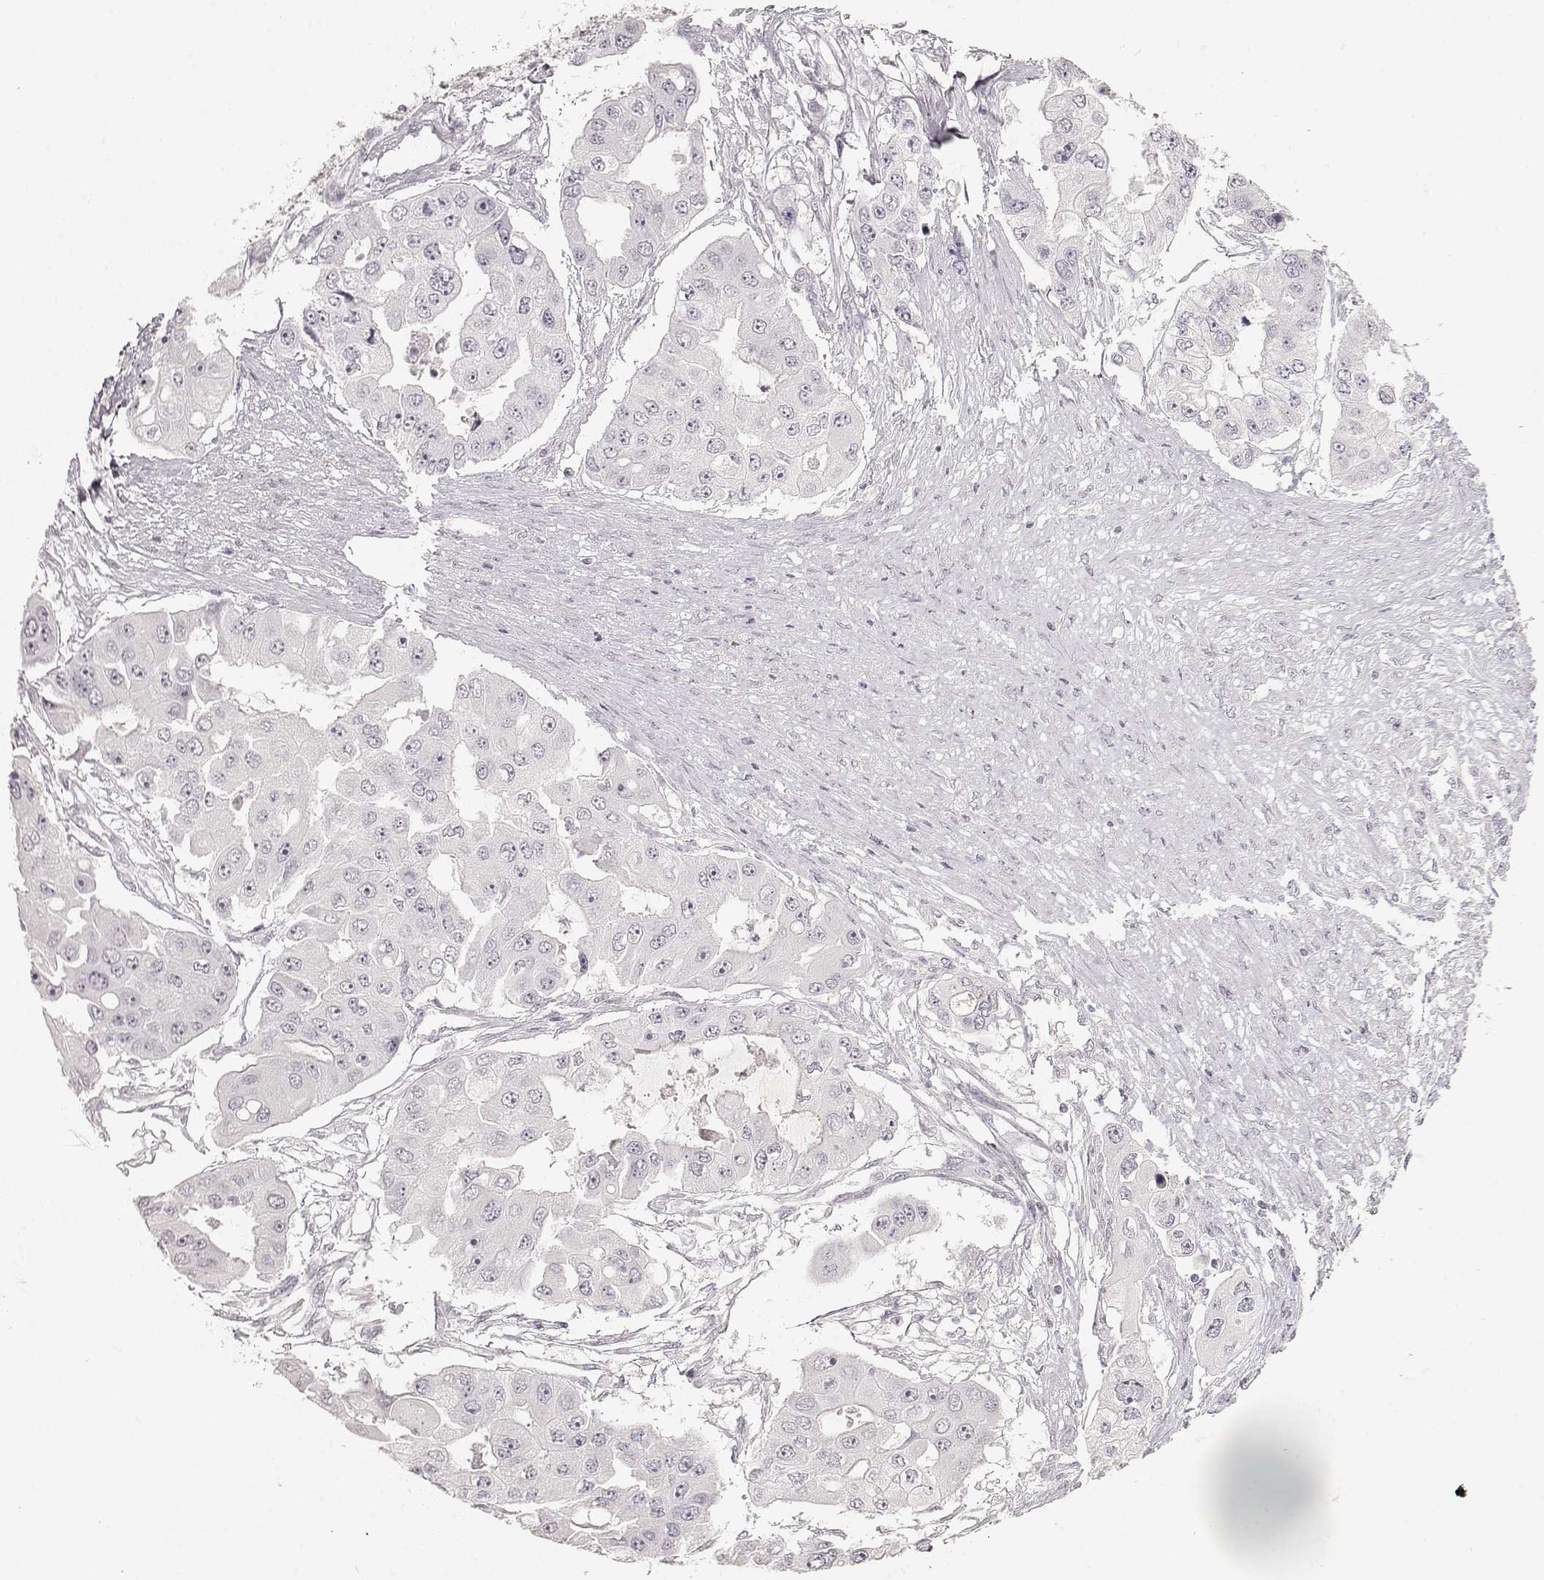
{"staining": {"intensity": "negative", "quantity": "none", "location": "none"}, "tissue": "ovarian cancer", "cell_type": "Tumor cells", "image_type": "cancer", "snomed": [{"axis": "morphology", "description": "Cystadenocarcinoma, serous, NOS"}, {"axis": "topography", "description": "Ovary"}], "caption": "This photomicrograph is of ovarian cancer (serous cystadenocarcinoma) stained with immunohistochemistry to label a protein in brown with the nuclei are counter-stained blue. There is no expression in tumor cells. (Brightfield microscopy of DAB (3,3'-diaminobenzidine) IHC at high magnification).", "gene": "S100B", "patient": {"sex": "female", "age": 56}}